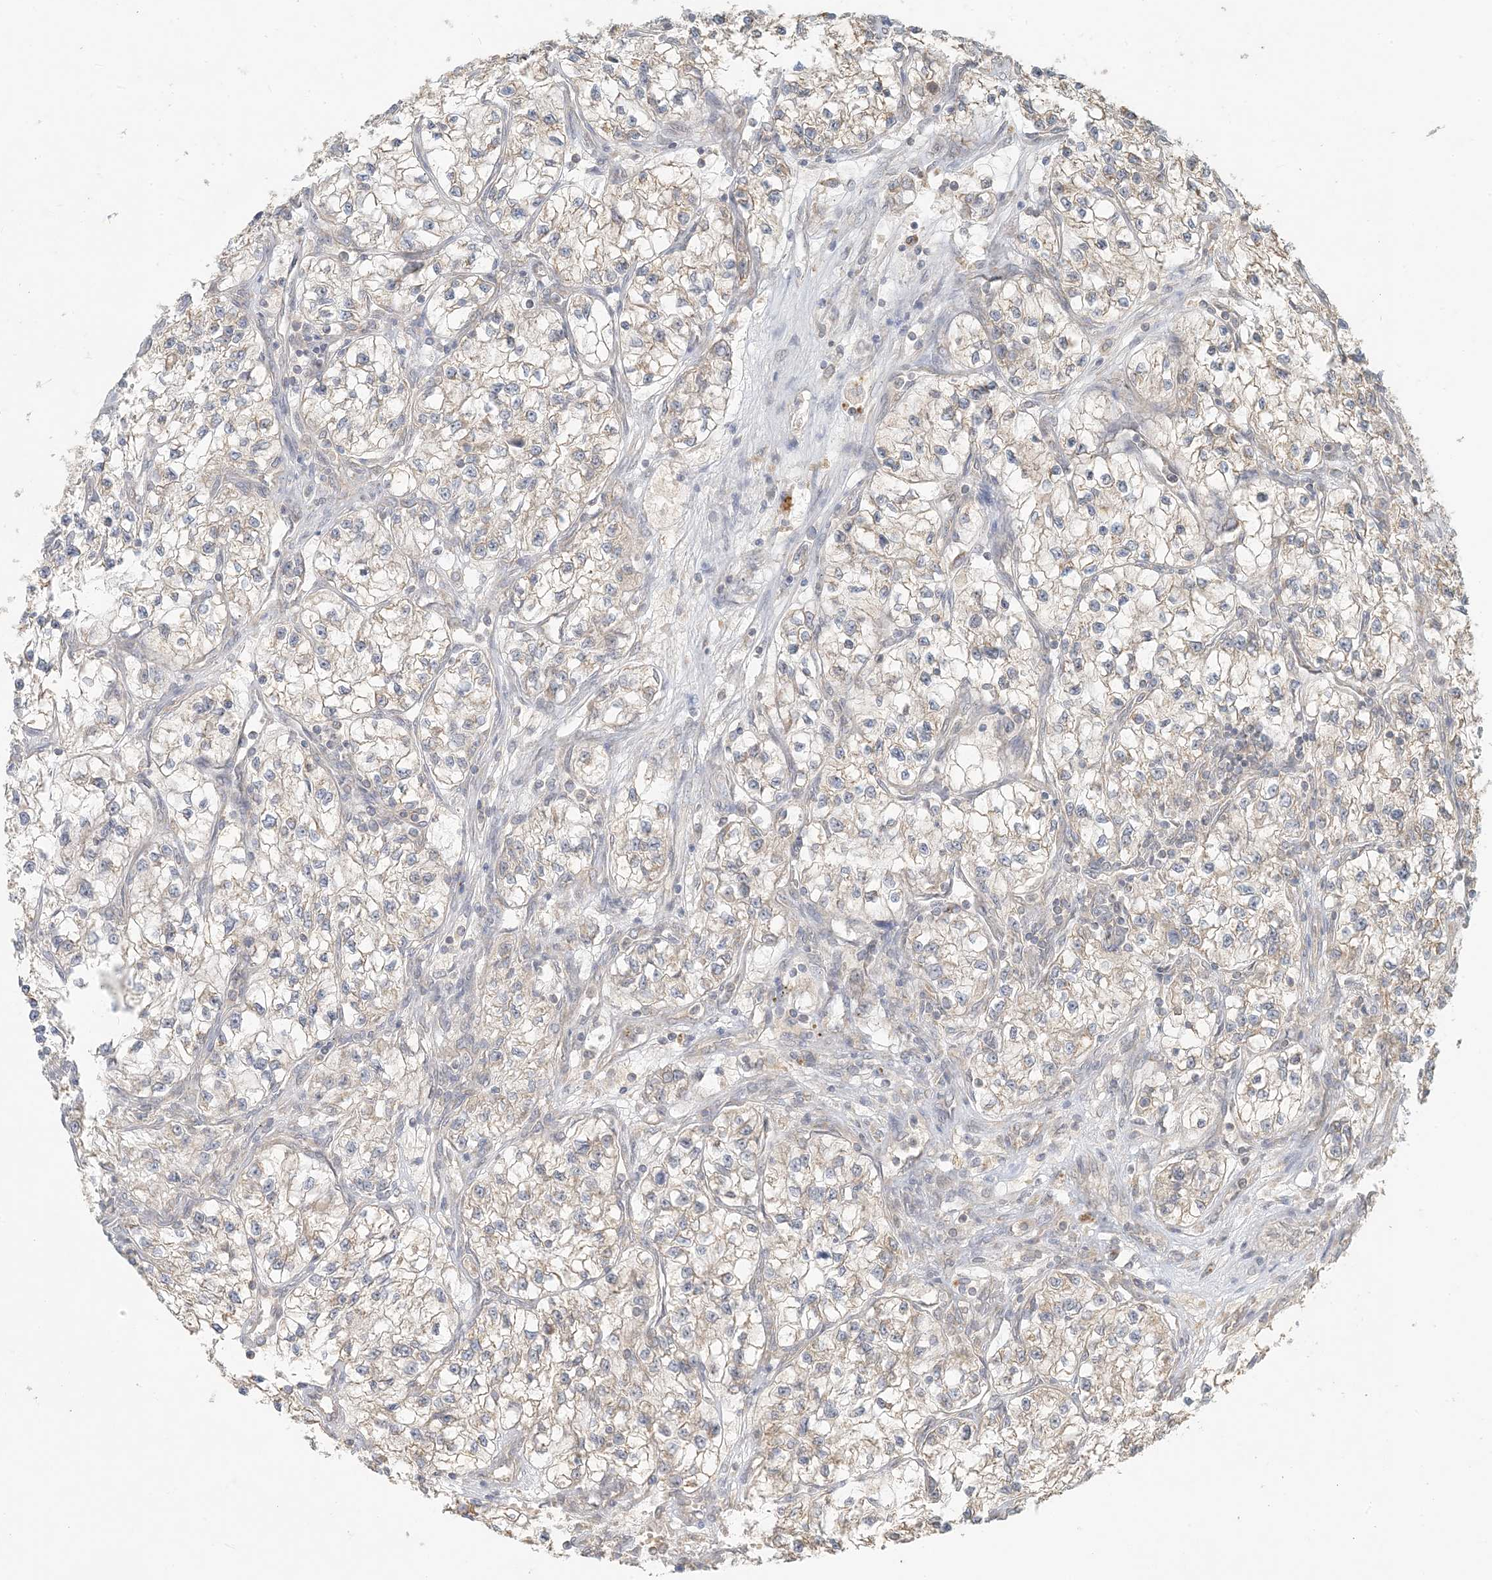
{"staining": {"intensity": "weak", "quantity": "25%-75%", "location": "cytoplasmic/membranous"}, "tissue": "renal cancer", "cell_type": "Tumor cells", "image_type": "cancer", "snomed": [{"axis": "morphology", "description": "Adenocarcinoma, NOS"}, {"axis": "topography", "description": "Kidney"}], "caption": "IHC micrograph of neoplastic tissue: adenocarcinoma (renal) stained using immunohistochemistry (IHC) reveals low levels of weak protein expression localized specifically in the cytoplasmic/membranous of tumor cells, appearing as a cytoplasmic/membranous brown color.", "gene": "MCOLN1", "patient": {"sex": "female", "age": 57}}